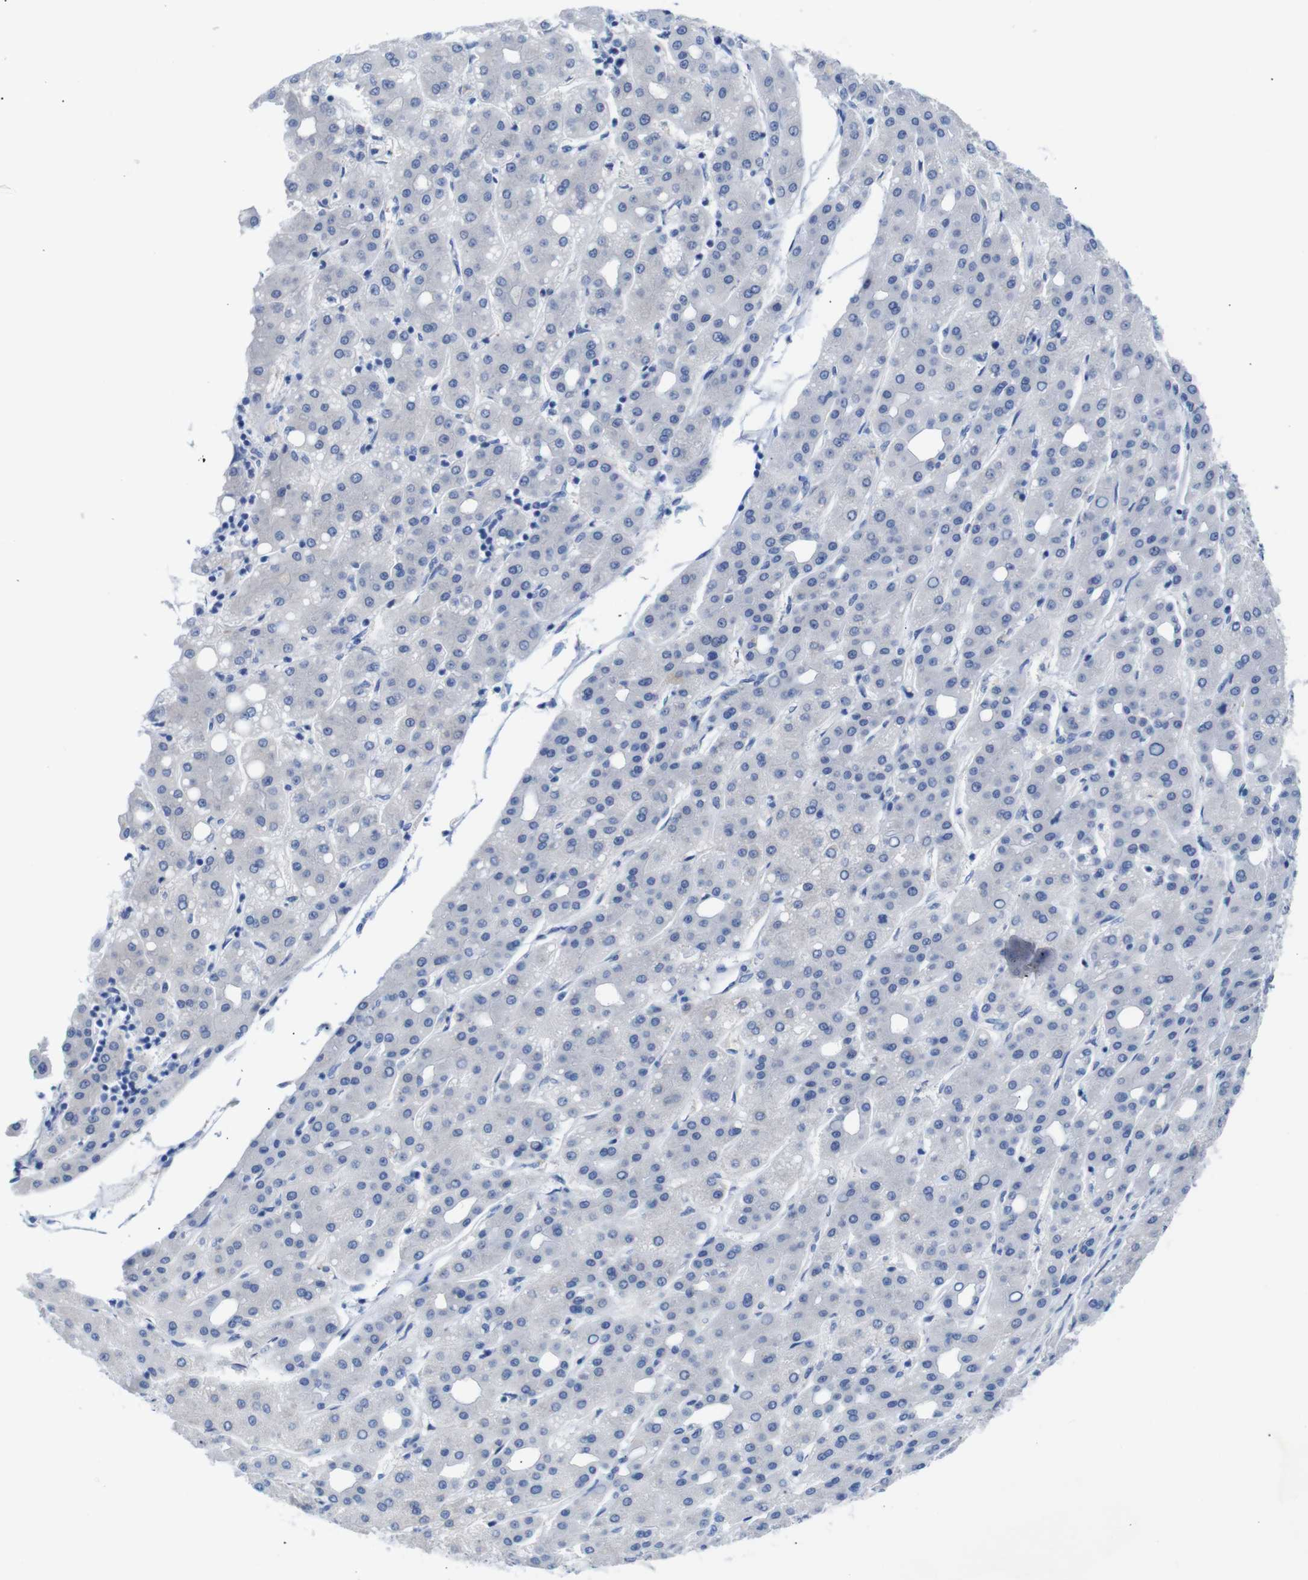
{"staining": {"intensity": "weak", "quantity": "<25%", "location": "cytoplasmic/membranous"}, "tissue": "liver cancer", "cell_type": "Tumor cells", "image_type": "cancer", "snomed": [{"axis": "morphology", "description": "Carcinoma, Hepatocellular, NOS"}, {"axis": "topography", "description": "Liver"}], "caption": "Immunohistochemistry (IHC) of human liver cancer (hepatocellular carcinoma) displays no expression in tumor cells. The staining was performed using DAB (3,3'-diaminobenzidine) to visualize the protein expression in brown, while the nuclei were stained in blue with hematoxylin (Magnification: 20x).", "gene": "ERVMER34-1", "patient": {"sex": "male", "age": 65}}